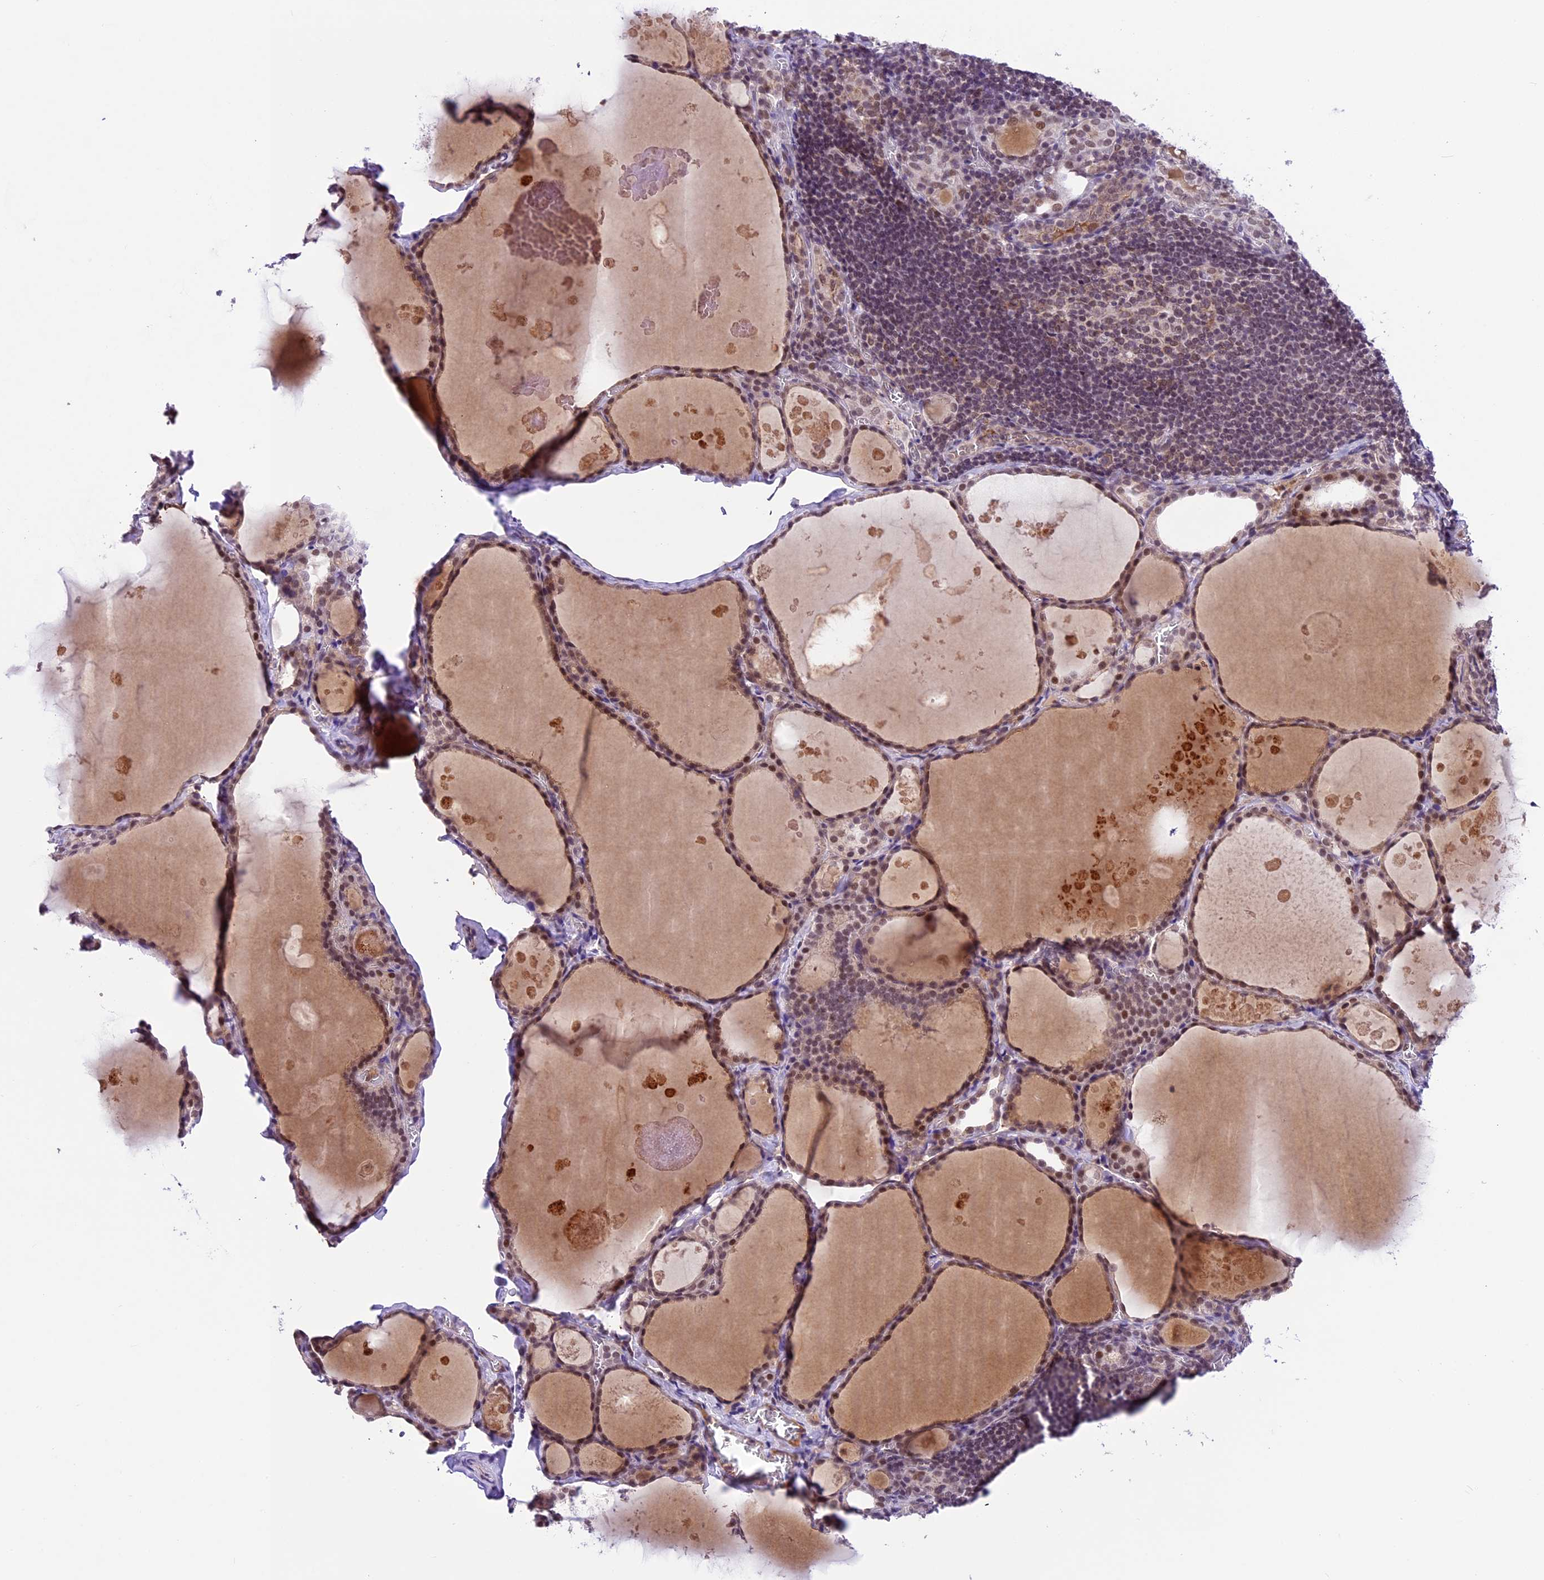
{"staining": {"intensity": "moderate", "quantity": "25%-75%", "location": "nuclear"}, "tissue": "thyroid gland", "cell_type": "Glandular cells", "image_type": "normal", "snomed": [{"axis": "morphology", "description": "Normal tissue, NOS"}, {"axis": "topography", "description": "Thyroid gland"}], "caption": "High-power microscopy captured an immunohistochemistry (IHC) micrograph of normal thyroid gland, revealing moderate nuclear expression in about 25%-75% of glandular cells.", "gene": "SHKBP1", "patient": {"sex": "male", "age": 56}}